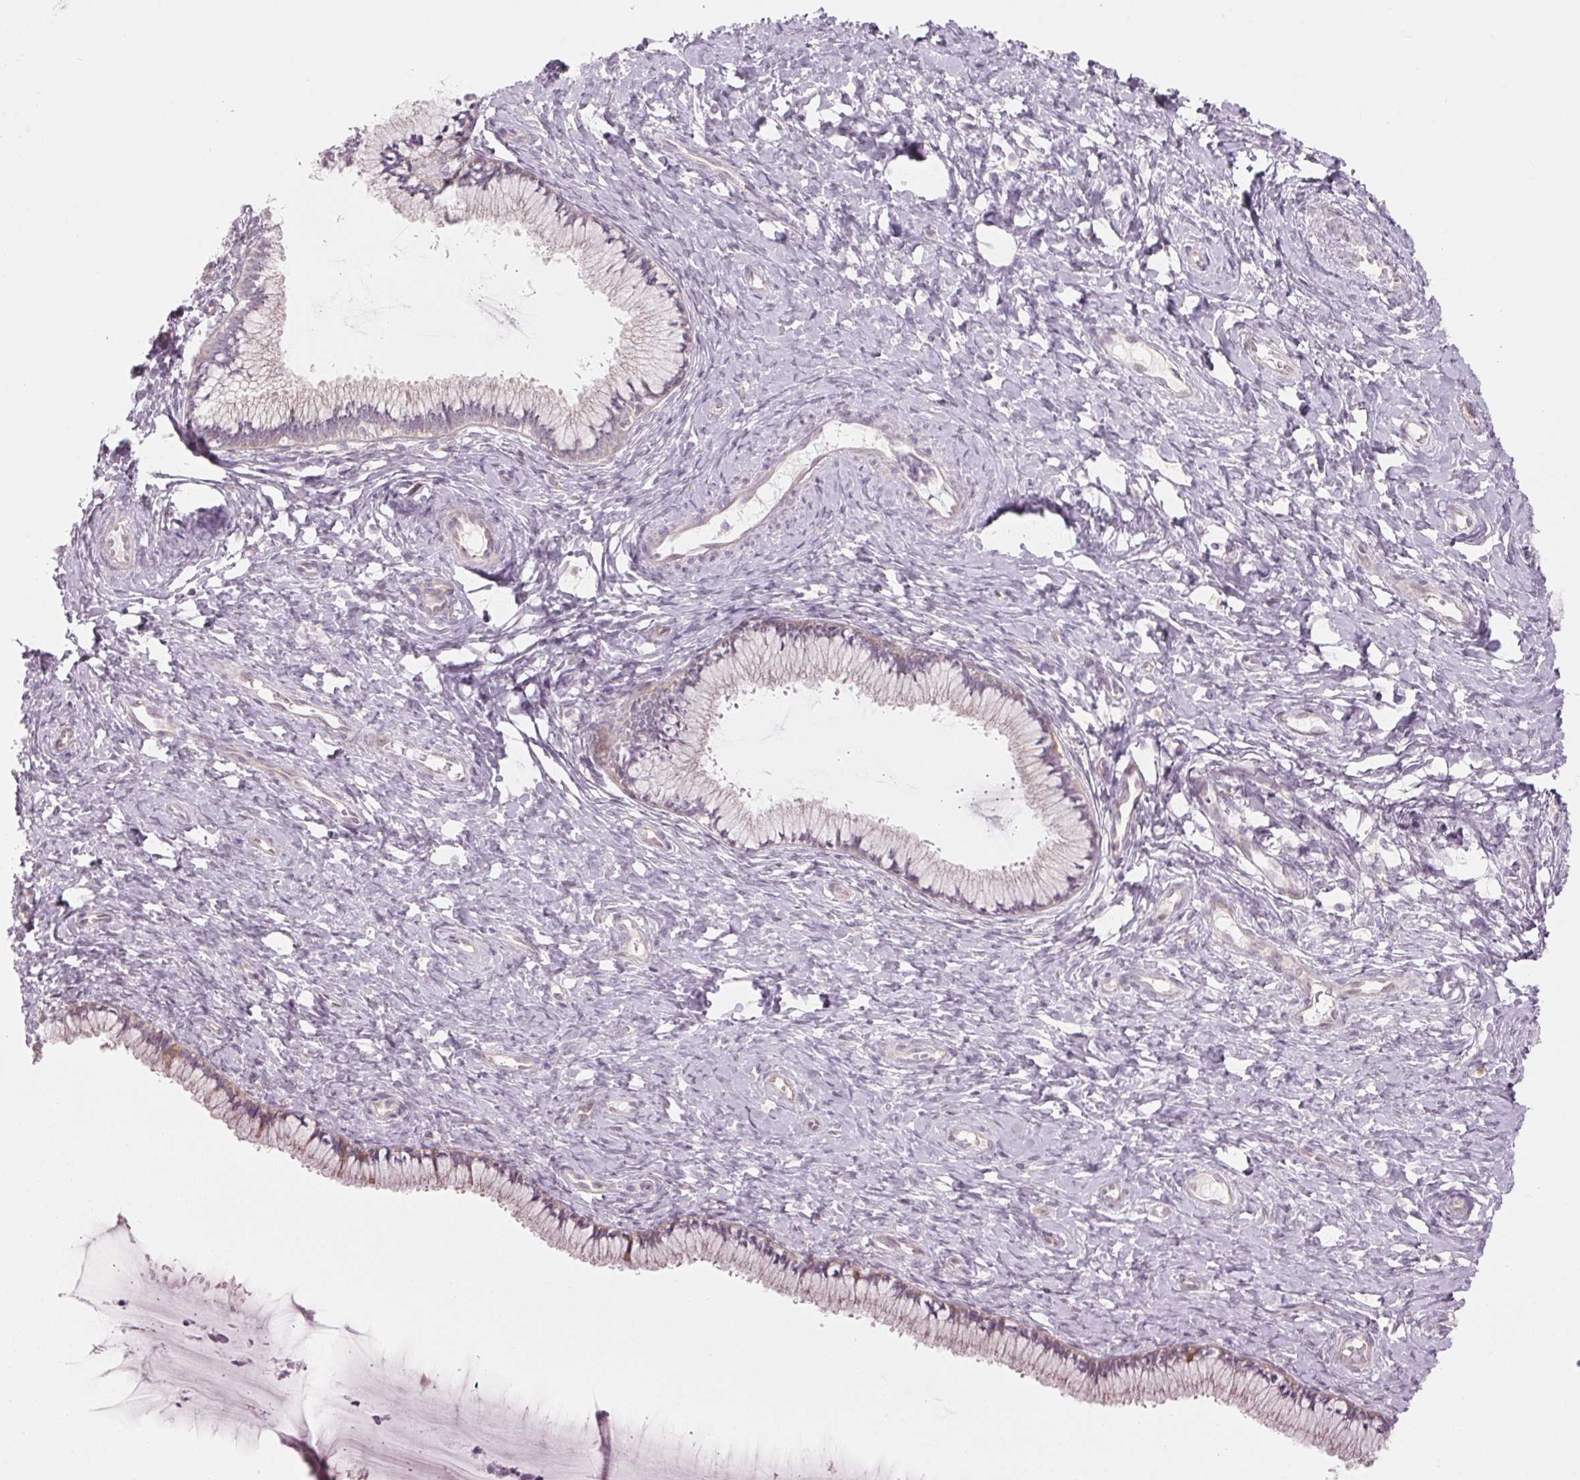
{"staining": {"intensity": "weak", "quantity": "<25%", "location": "cytoplasmic/membranous"}, "tissue": "cervix", "cell_type": "Glandular cells", "image_type": "normal", "snomed": [{"axis": "morphology", "description": "Normal tissue, NOS"}, {"axis": "topography", "description": "Cervix"}], "caption": "High power microscopy micrograph of an immunohistochemistry (IHC) micrograph of benign cervix, revealing no significant expression in glandular cells.", "gene": "GNMT", "patient": {"sex": "female", "age": 37}}